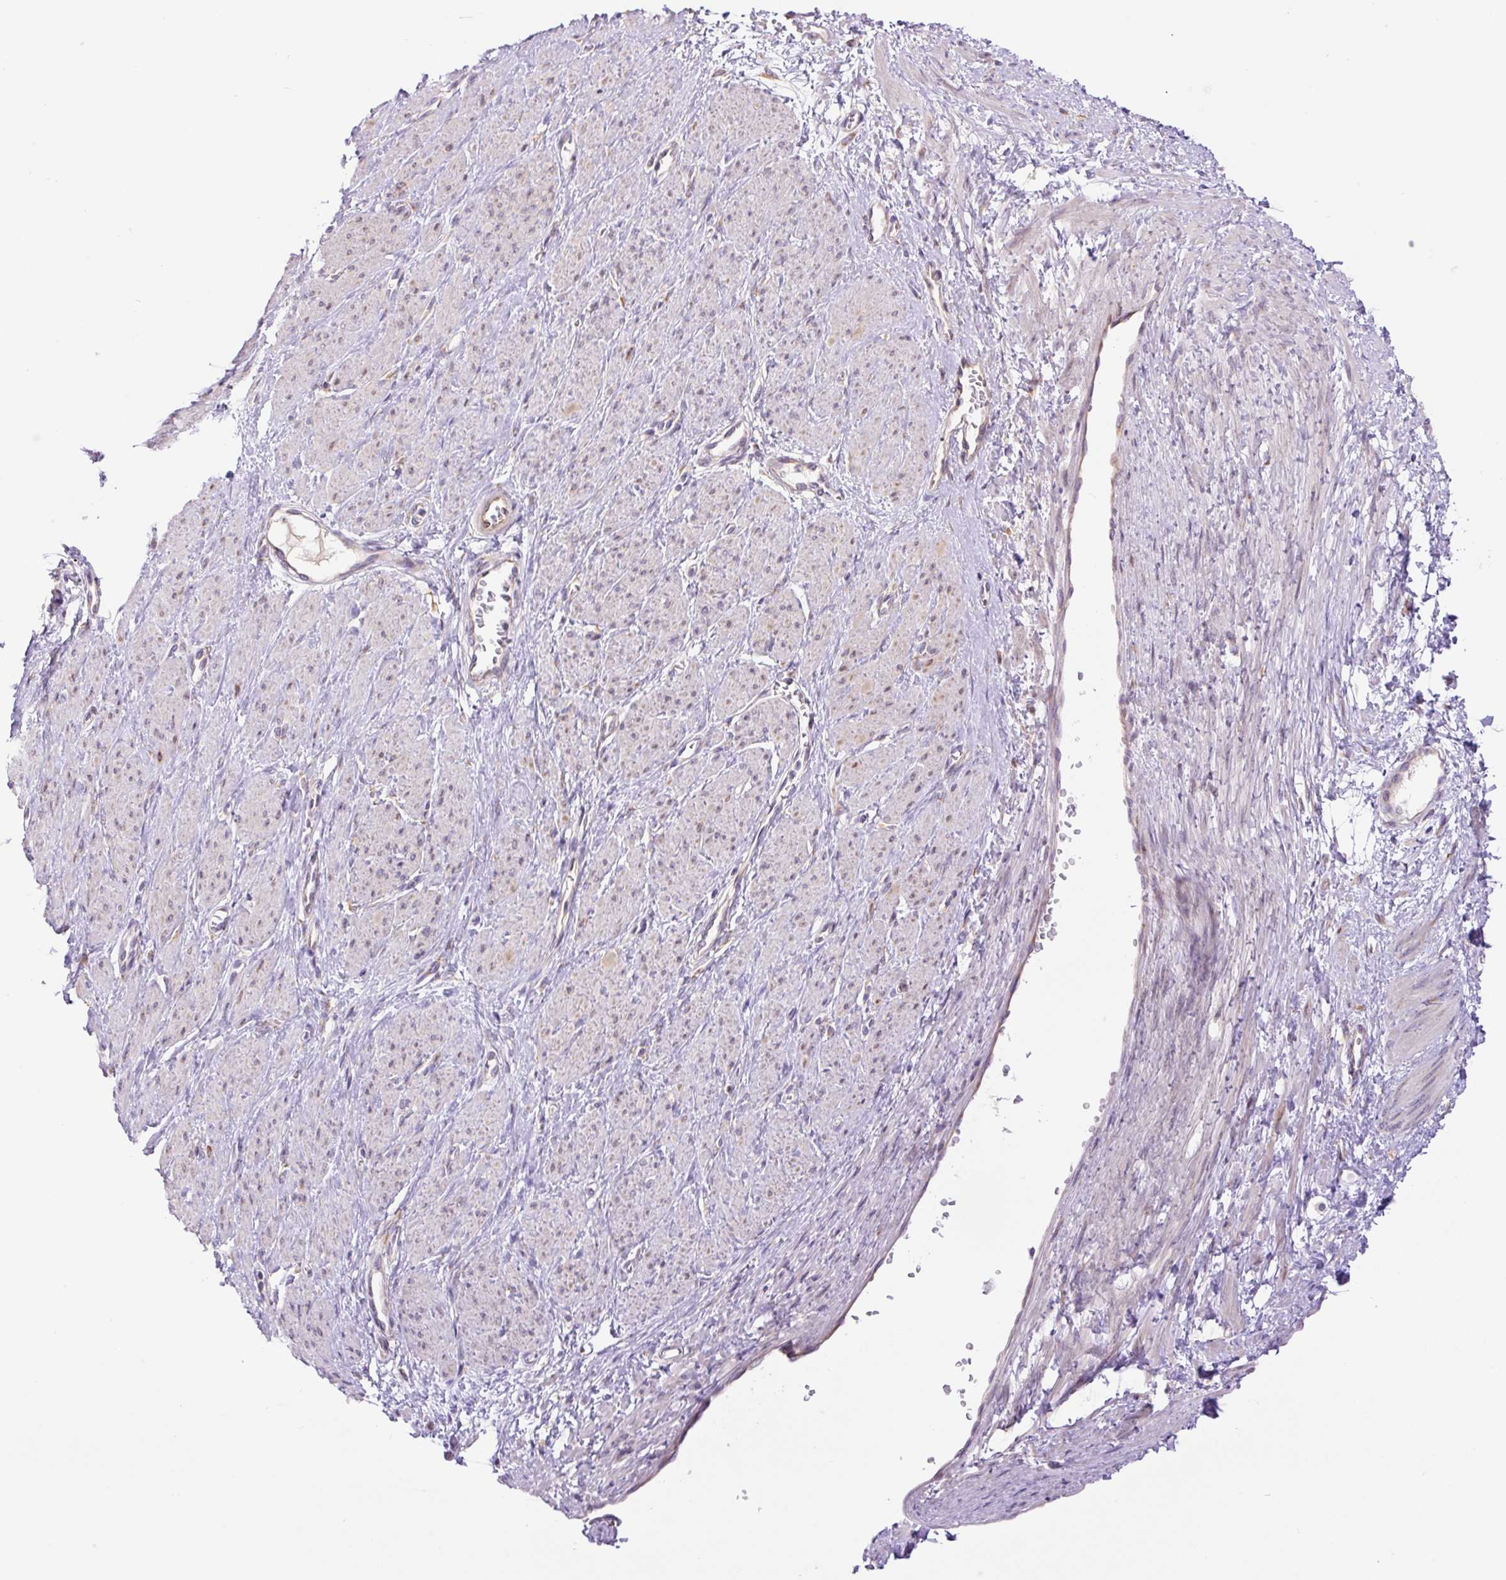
{"staining": {"intensity": "negative", "quantity": "none", "location": "none"}, "tissue": "smooth muscle", "cell_type": "Smooth muscle cells", "image_type": "normal", "snomed": [{"axis": "morphology", "description": "Normal tissue, NOS"}, {"axis": "topography", "description": "Smooth muscle"}, {"axis": "topography", "description": "Uterus"}], "caption": "Immunohistochemical staining of normal human smooth muscle demonstrates no significant positivity in smooth muscle cells.", "gene": "POFUT1", "patient": {"sex": "female", "age": 39}}